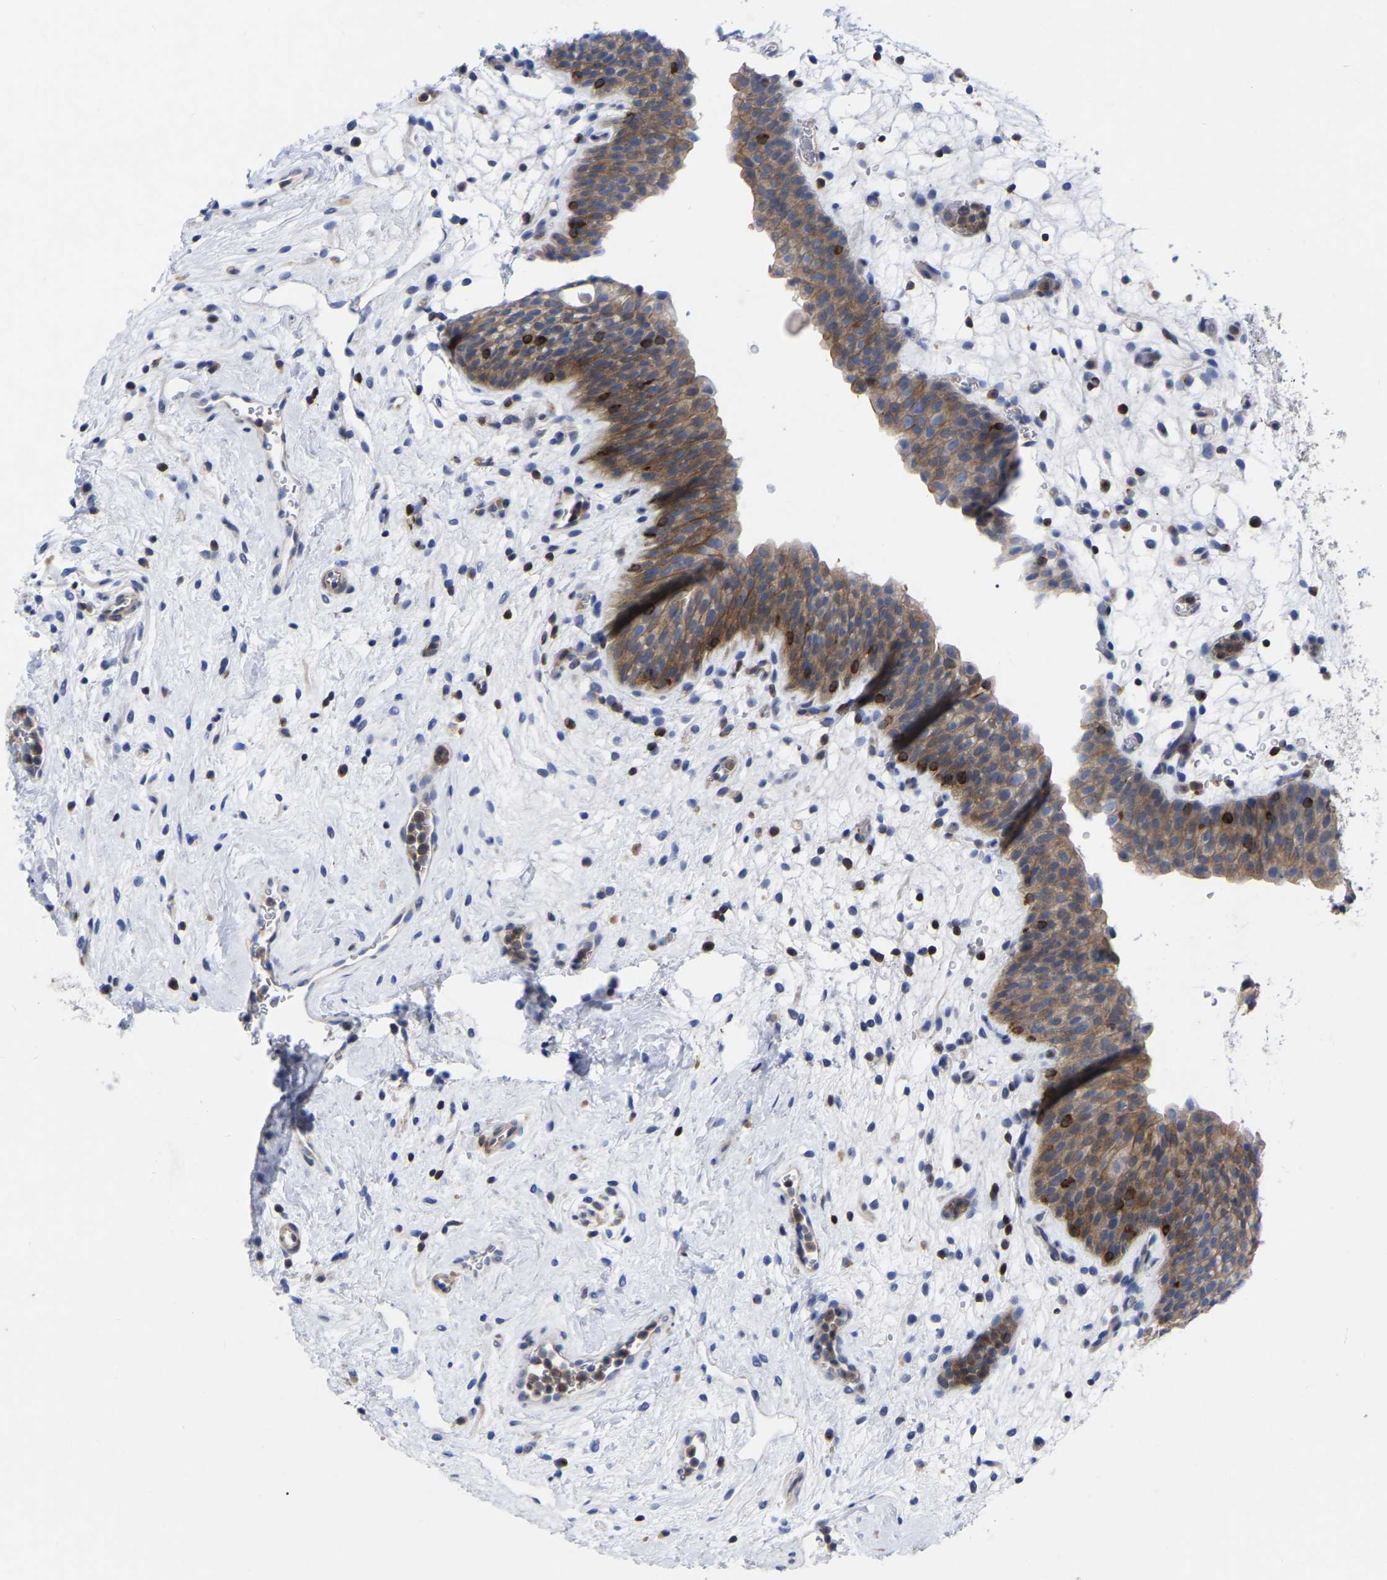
{"staining": {"intensity": "moderate", "quantity": "25%-75%", "location": "cytoplasmic/membranous"}, "tissue": "urinary bladder", "cell_type": "Urothelial cells", "image_type": "normal", "snomed": [{"axis": "morphology", "description": "Normal tissue, NOS"}, {"axis": "topography", "description": "Urinary bladder"}], "caption": "High-power microscopy captured an IHC photomicrograph of unremarkable urinary bladder, revealing moderate cytoplasmic/membranous positivity in approximately 25%-75% of urothelial cells. The protein is stained brown, and the nuclei are stained in blue (DAB (3,3'-diaminobenzidine) IHC with brightfield microscopy, high magnification).", "gene": "PTPN7", "patient": {"sex": "male", "age": 37}}